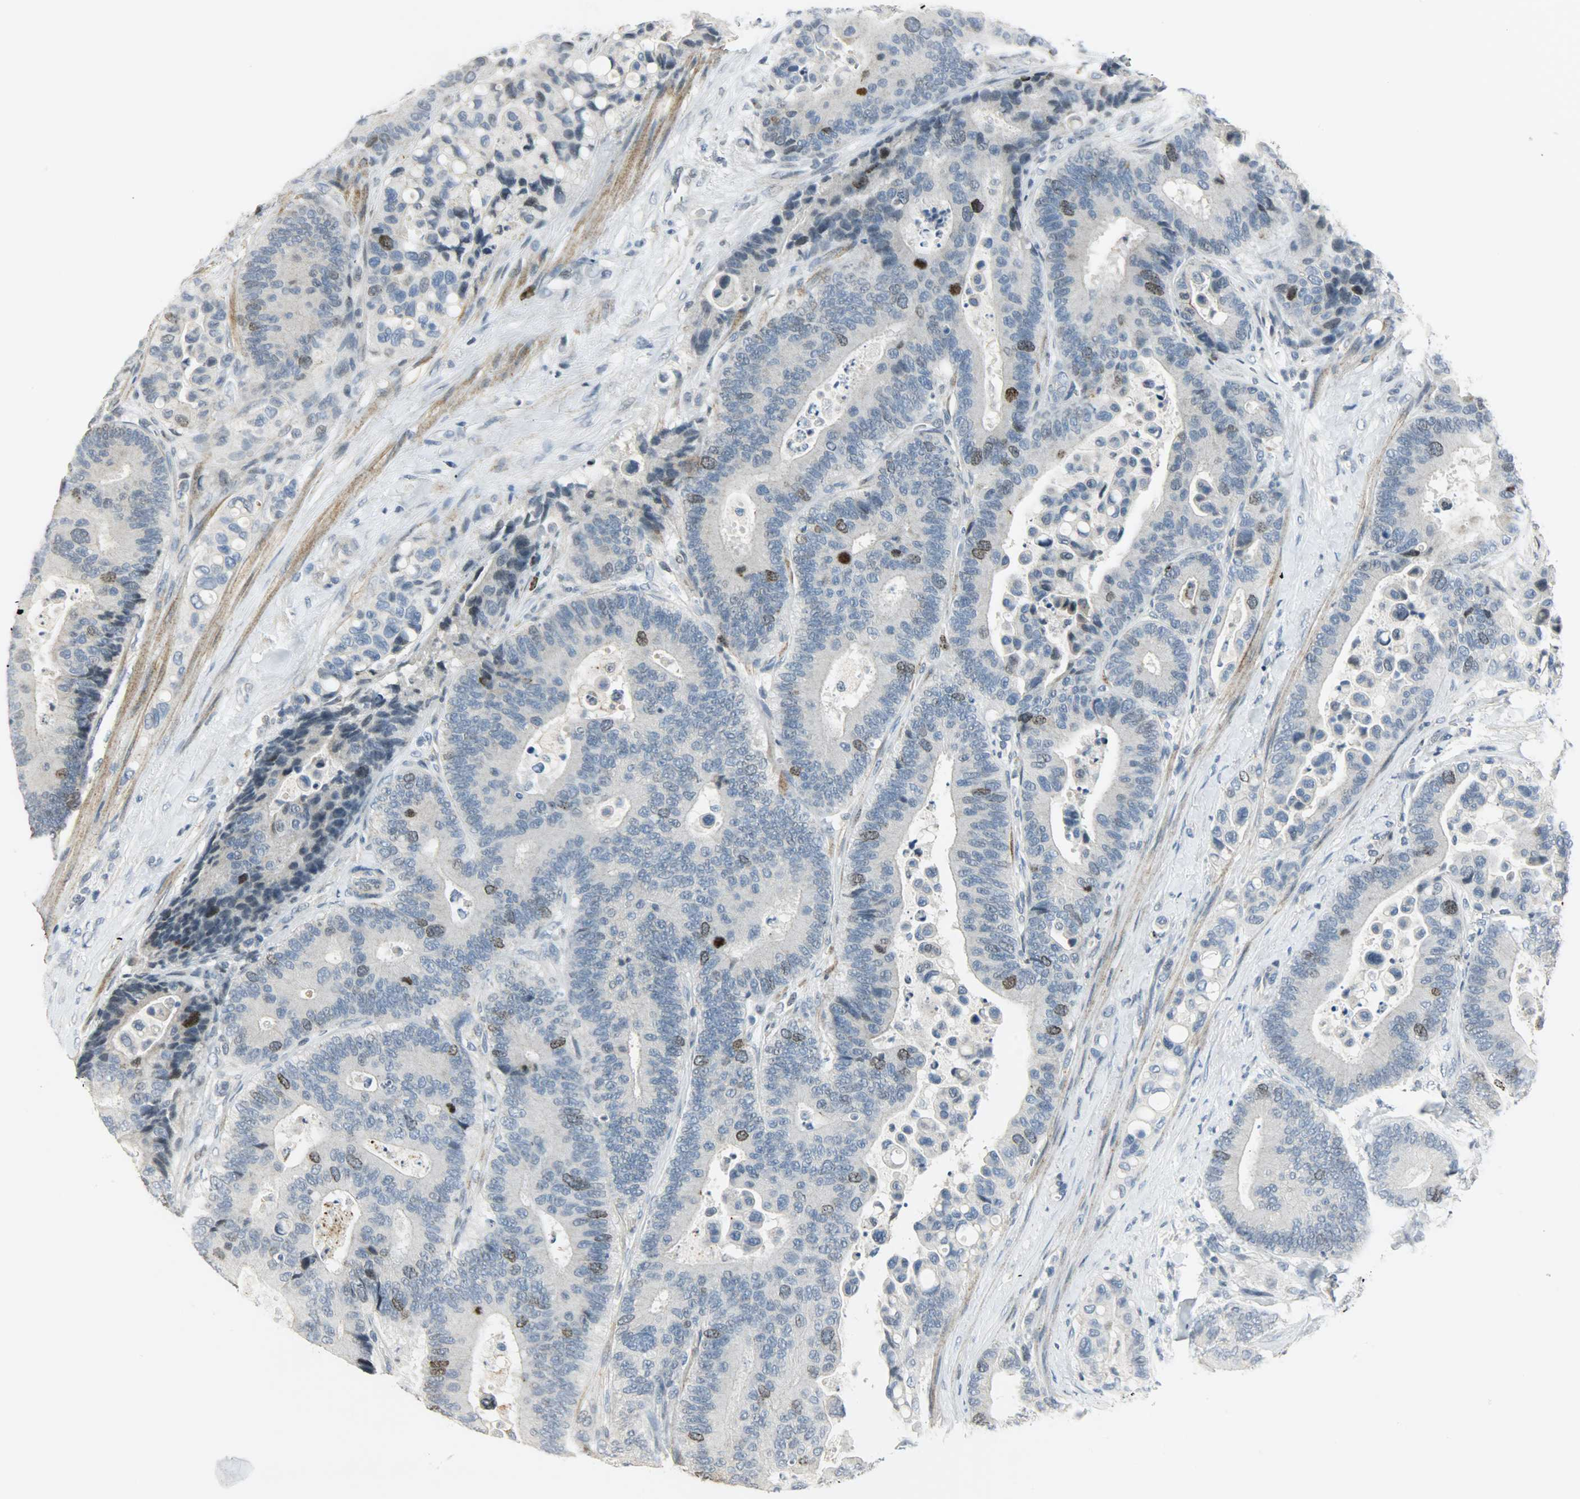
{"staining": {"intensity": "moderate", "quantity": "<25%", "location": "nuclear"}, "tissue": "colorectal cancer", "cell_type": "Tumor cells", "image_type": "cancer", "snomed": [{"axis": "morphology", "description": "Normal tissue, NOS"}, {"axis": "morphology", "description": "Adenocarcinoma, NOS"}, {"axis": "topography", "description": "Colon"}], "caption": "This is an image of immunohistochemistry (IHC) staining of colorectal cancer (adenocarcinoma), which shows moderate expression in the nuclear of tumor cells.", "gene": "AURKB", "patient": {"sex": "male", "age": 82}}